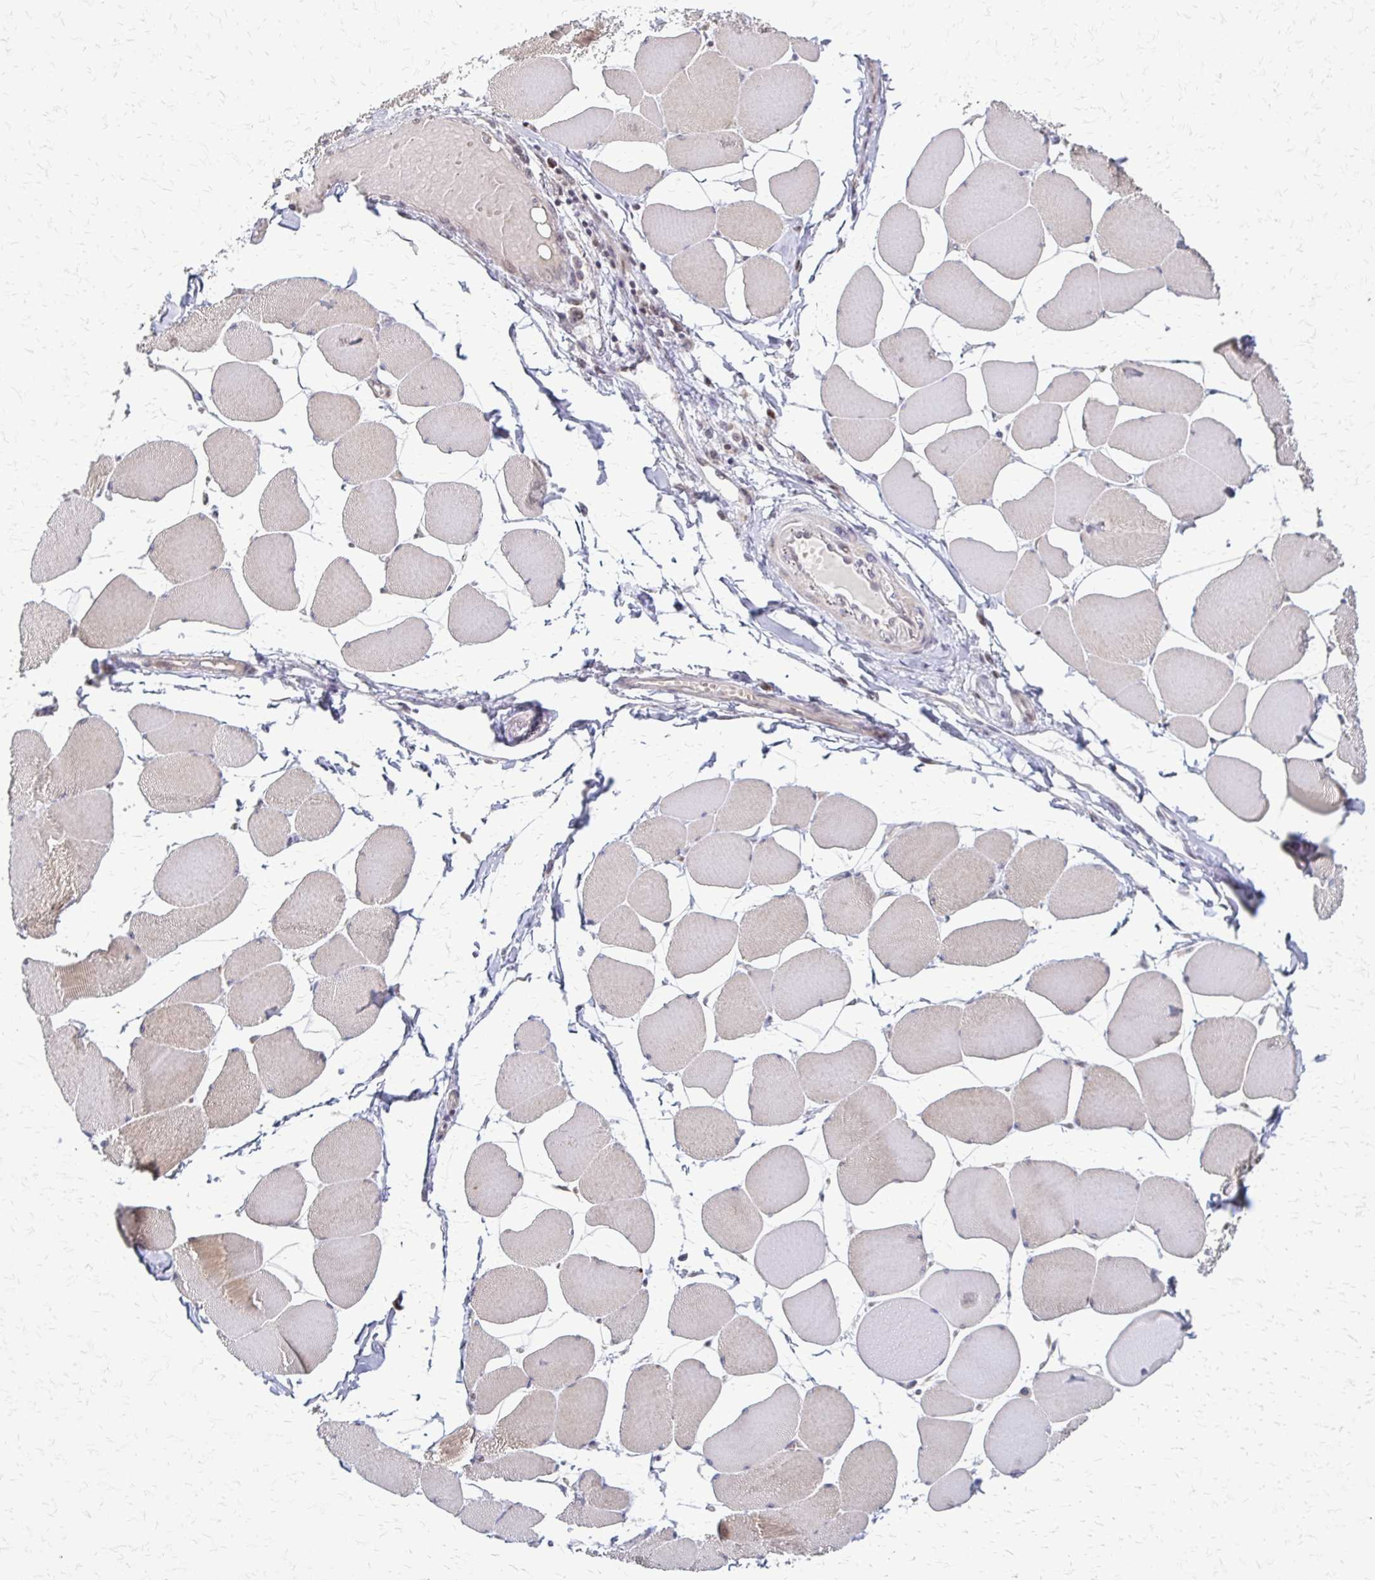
{"staining": {"intensity": "strong", "quantity": "25%-75%", "location": "cytoplasmic/membranous,nuclear"}, "tissue": "skeletal muscle", "cell_type": "Myocytes", "image_type": "normal", "snomed": [{"axis": "morphology", "description": "Normal tissue, NOS"}, {"axis": "topography", "description": "Skeletal muscle"}], "caption": "DAB (3,3'-diaminobenzidine) immunohistochemical staining of unremarkable skeletal muscle exhibits strong cytoplasmic/membranous,nuclear protein expression in approximately 25%-75% of myocytes. The protein of interest is stained brown, and the nuclei are stained in blue (DAB (3,3'-diaminobenzidine) IHC with brightfield microscopy, high magnification).", "gene": "TRIR", "patient": {"sex": "female", "age": 75}}